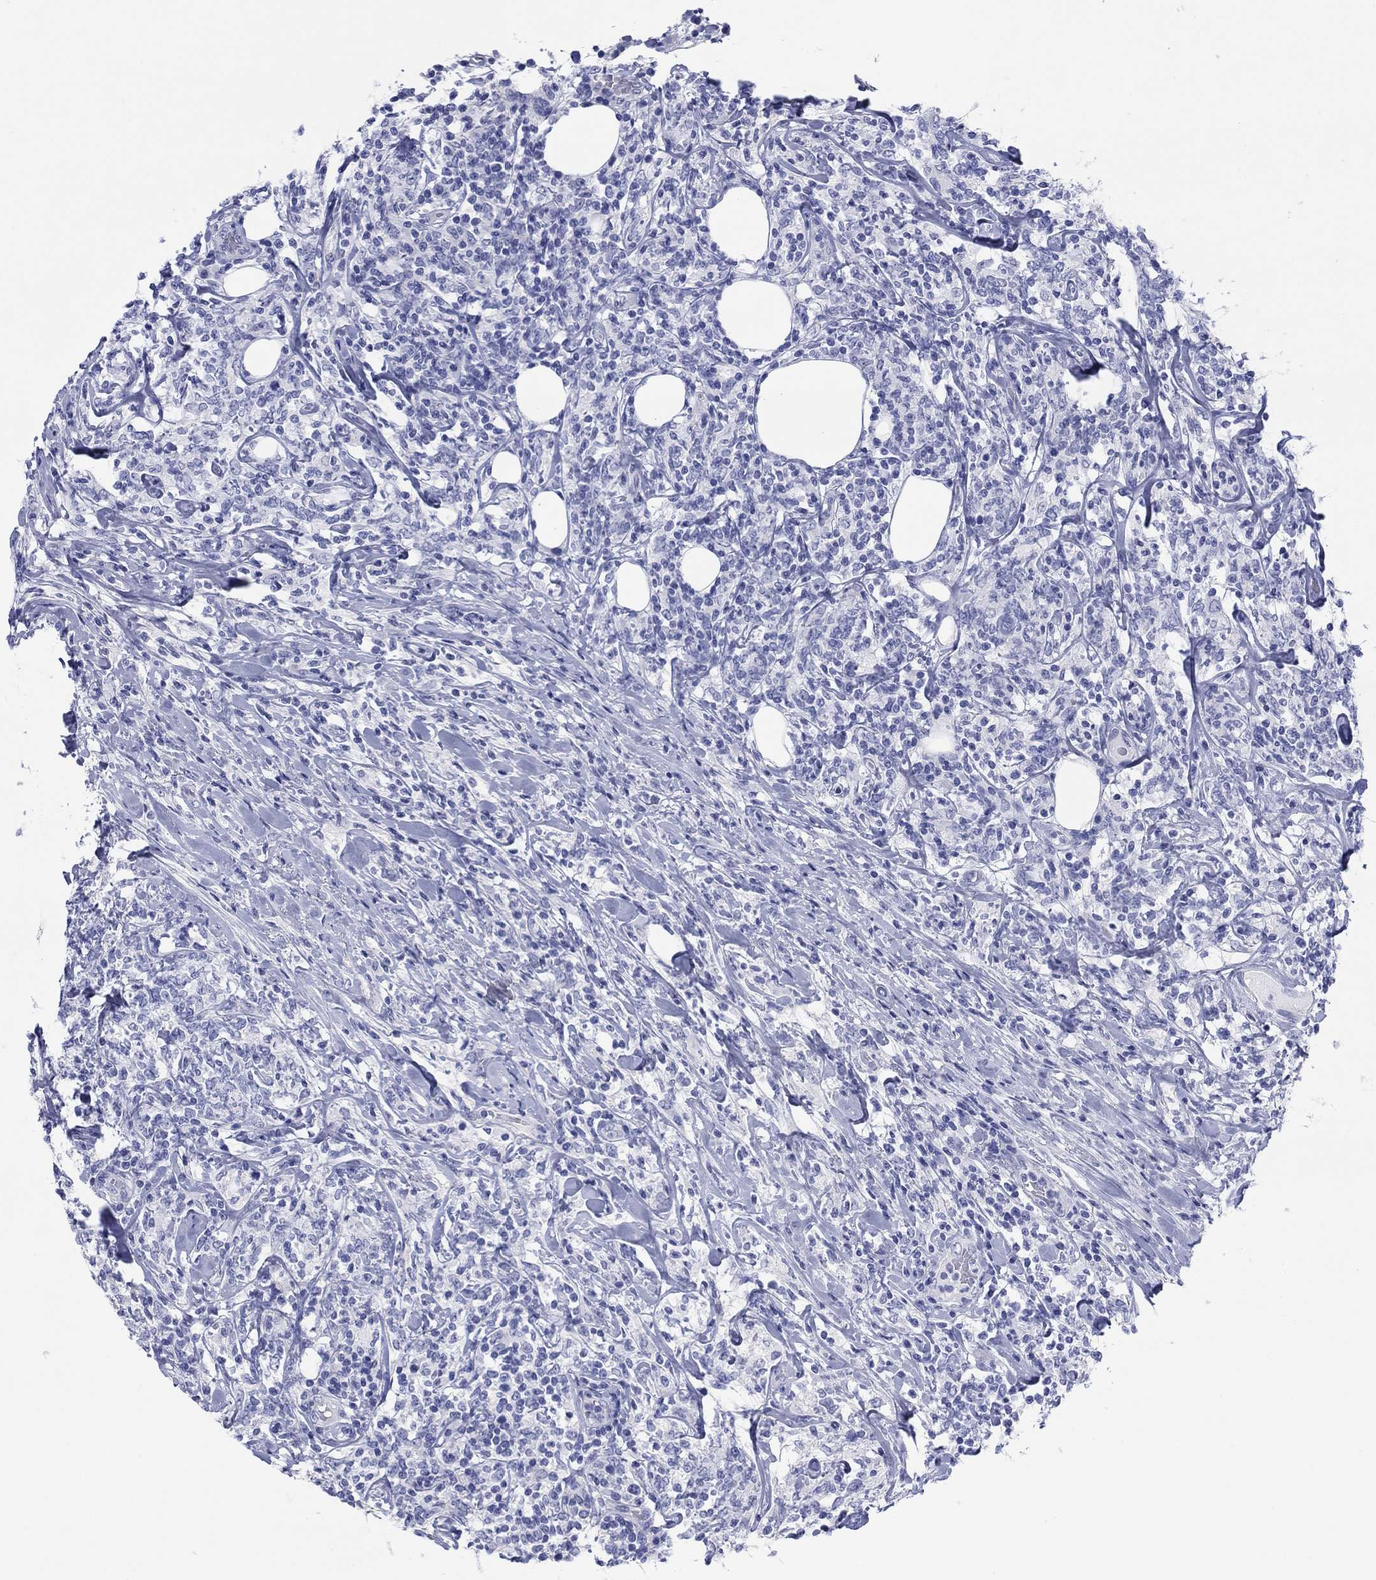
{"staining": {"intensity": "negative", "quantity": "none", "location": "none"}, "tissue": "lymphoma", "cell_type": "Tumor cells", "image_type": "cancer", "snomed": [{"axis": "morphology", "description": "Malignant lymphoma, non-Hodgkin's type, High grade"}, {"axis": "topography", "description": "Lymph node"}], "caption": "Histopathology image shows no significant protein expression in tumor cells of high-grade malignant lymphoma, non-Hodgkin's type. (IHC, brightfield microscopy, high magnification).", "gene": "ATP1B1", "patient": {"sex": "female", "age": 84}}